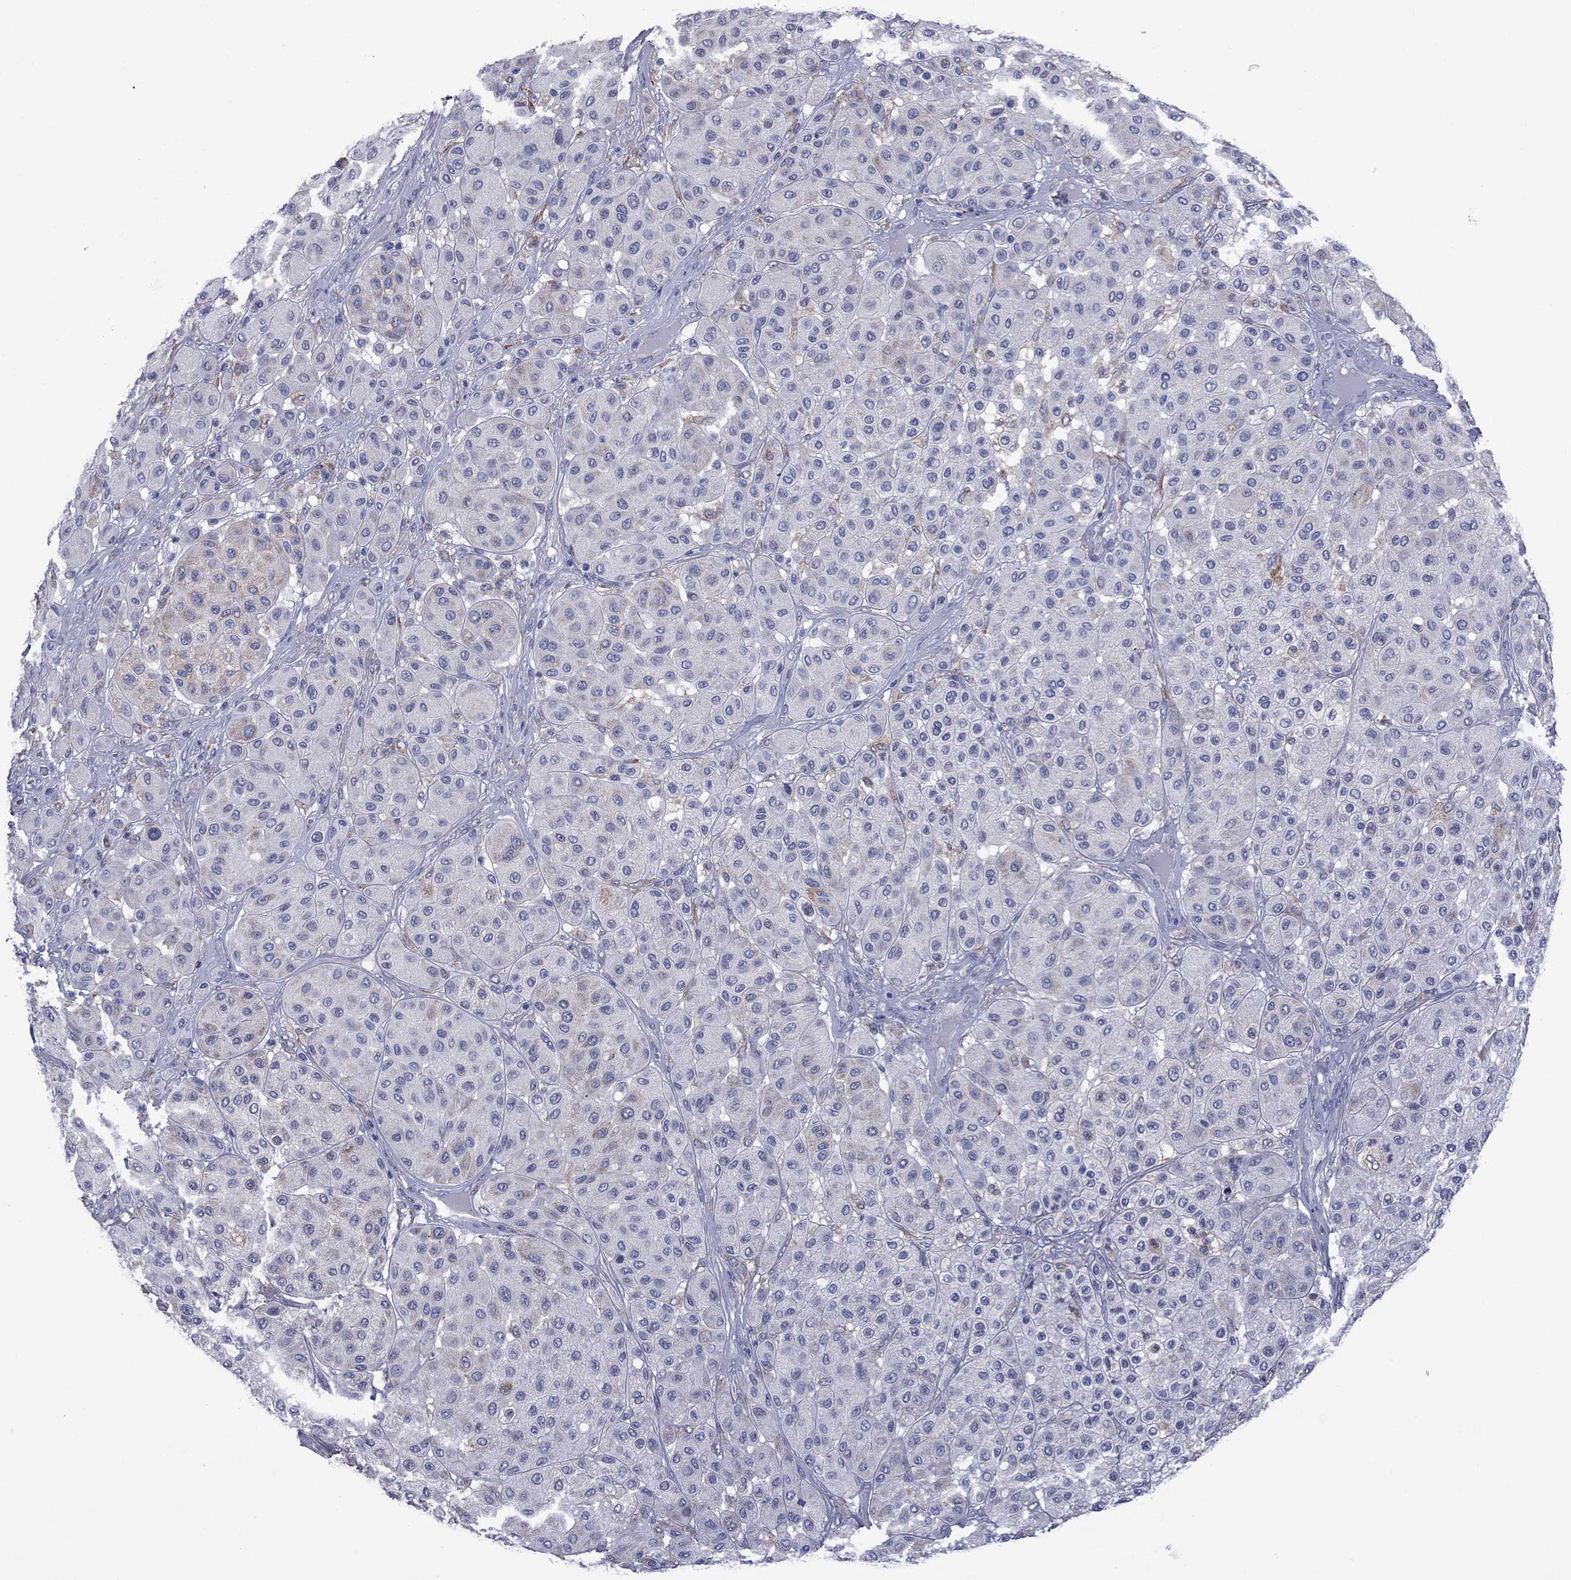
{"staining": {"intensity": "weak", "quantity": "<25%", "location": "cytoplasmic/membranous"}, "tissue": "melanoma", "cell_type": "Tumor cells", "image_type": "cancer", "snomed": [{"axis": "morphology", "description": "Malignant melanoma, Metastatic site"}, {"axis": "topography", "description": "Smooth muscle"}], "caption": "Immunohistochemical staining of malignant melanoma (metastatic site) shows no significant positivity in tumor cells. (DAB (3,3'-diaminobenzidine) IHC, high magnification).", "gene": "TMPRSS11A", "patient": {"sex": "male", "age": 41}}